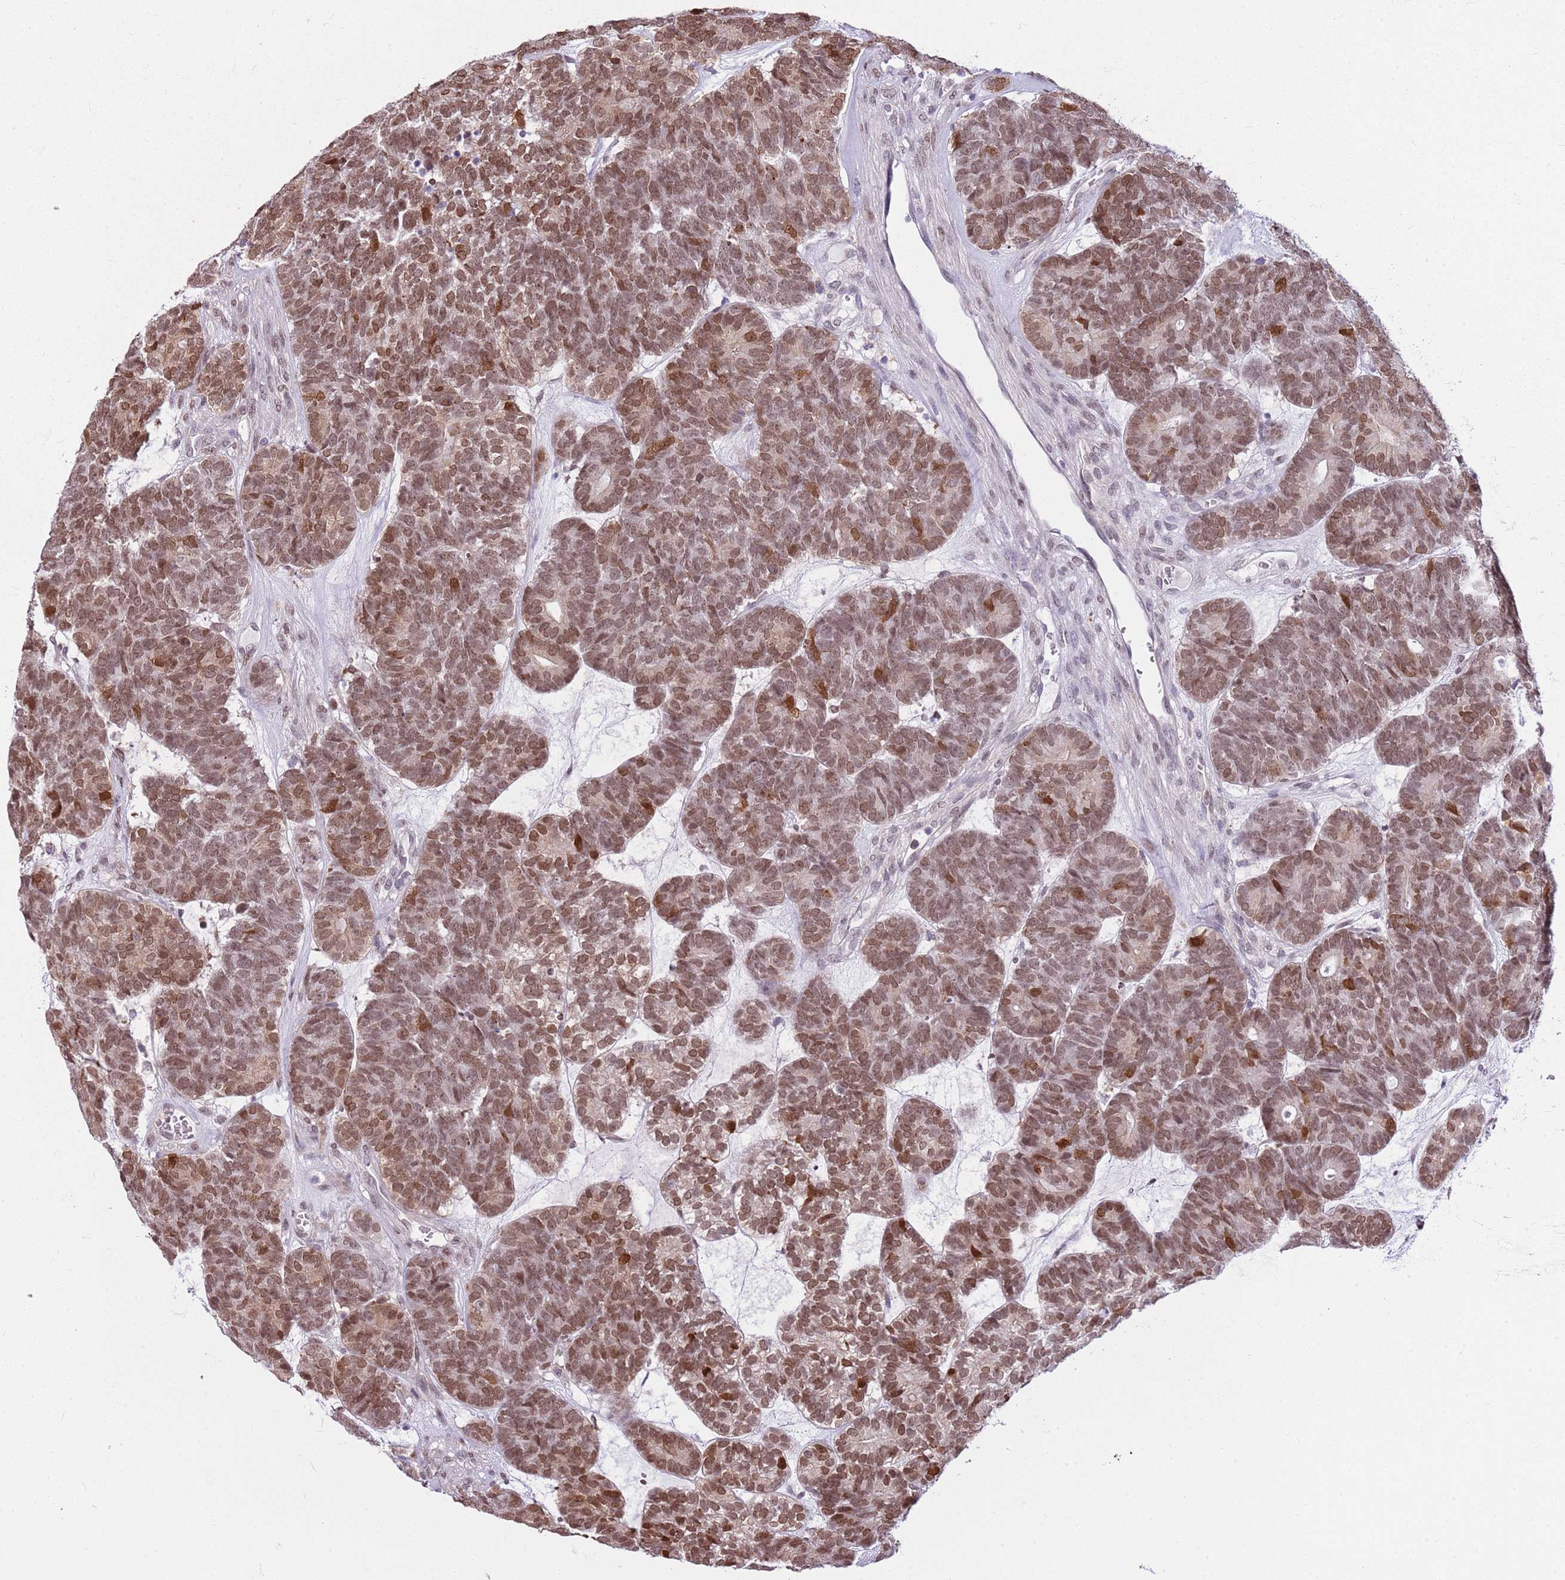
{"staining": {"intensity": "moderate", "quantity": ">75%", "location": "nuclear"}, "tissue": "head and neck cancer", "cell_type": "Tumor cells", "image_type": "cancer", "snomed": [{"axis": "morphology", "description": "Adenocarcinoma, NOS"}, {"axis": "topography", "description": "Head-Neck"}], "caption": "Moderate nuclear positivity is present in about >75% of tumor cells in head and neck cancer.", "gene": "DHX32", "patient": {"sex": "female", "age": 81}}